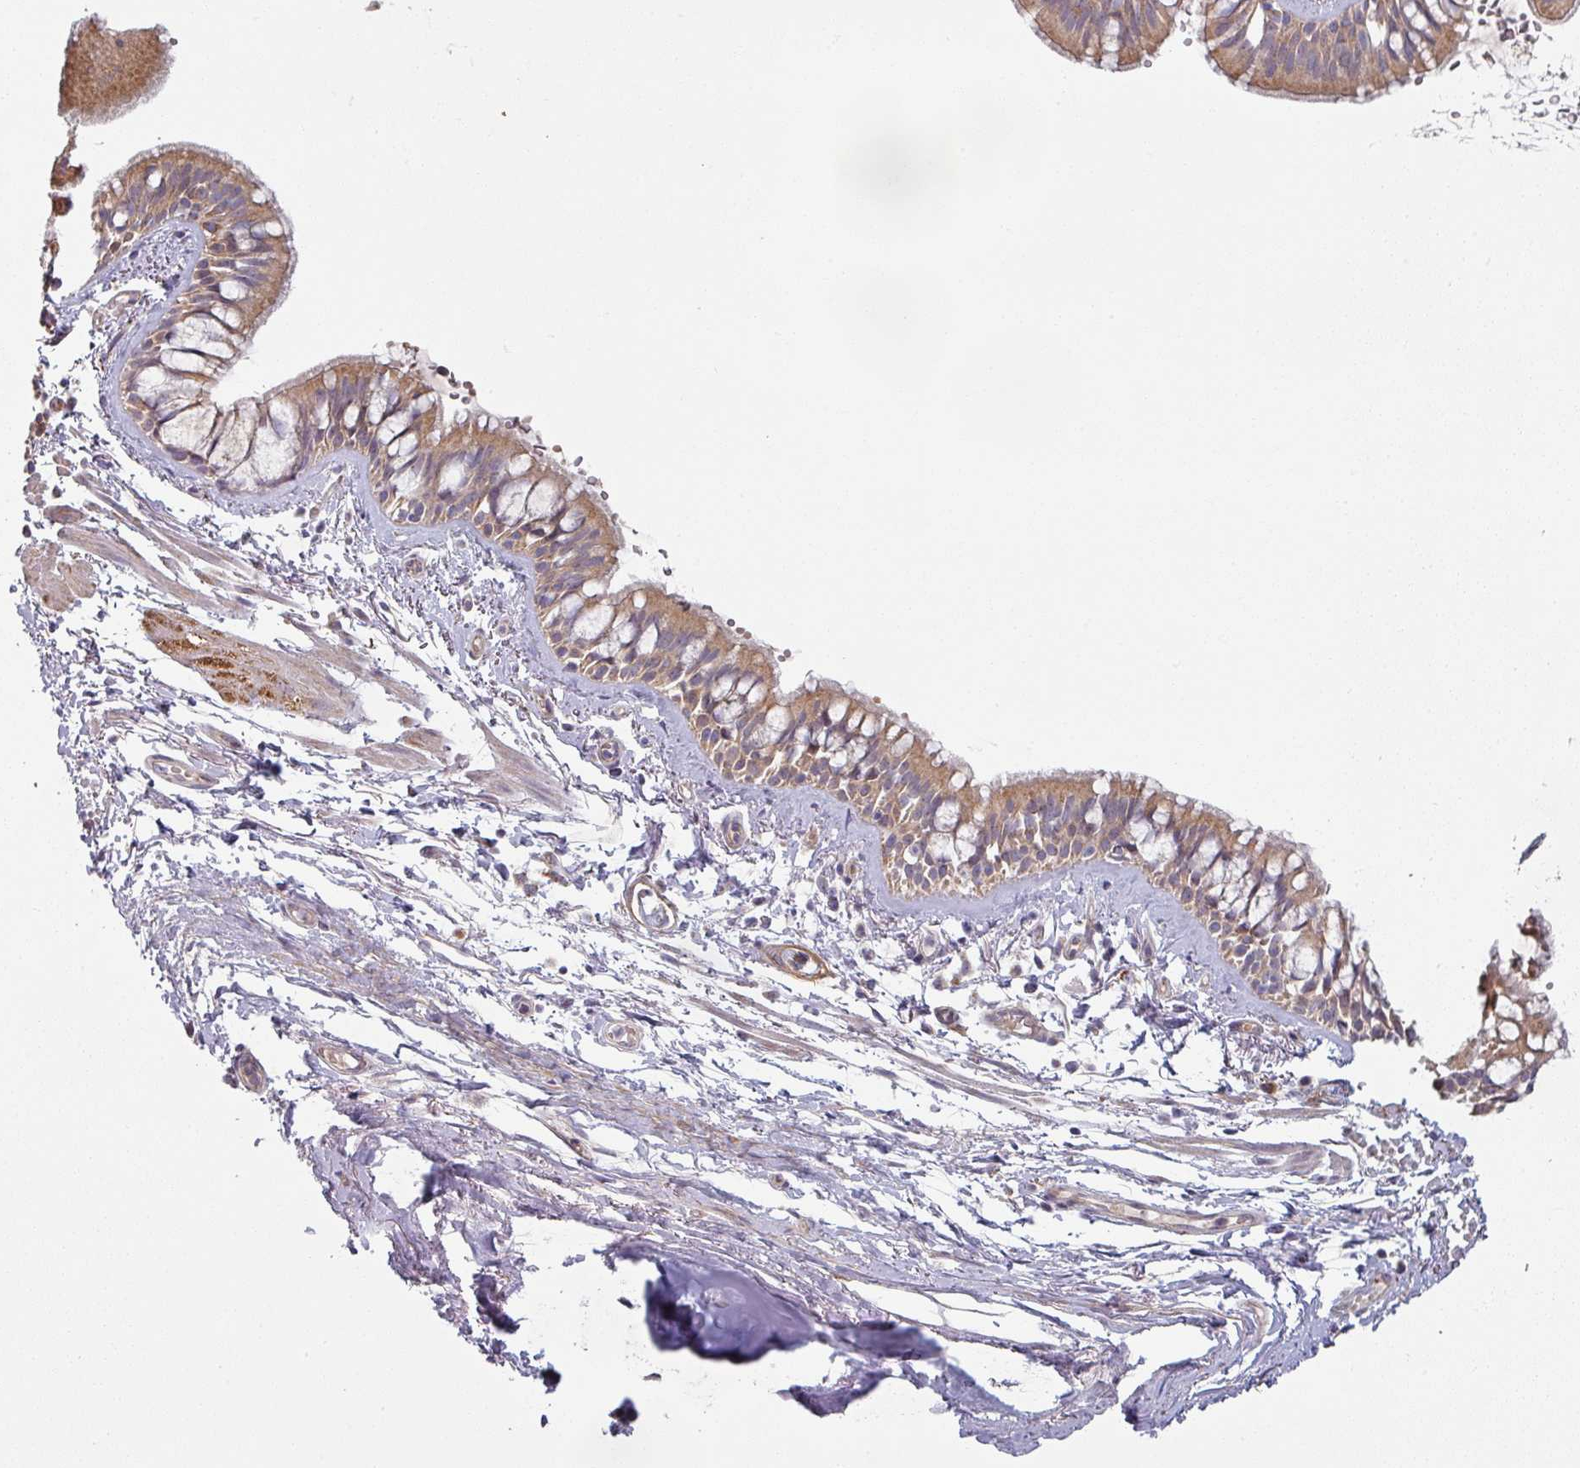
{"staining": {"intensity": "moderate", "quantity": ">75%", "location": "cytoplasmic/membranous"}, "tissue": "bronchus", "cell_type": "Respiratory epithelial cells", "image_type": "normal", "snomed": [{"axis": "morphology", "description": "Normal tissue, NOS"}, {"axis": "topography", "description": "Lymph node"}, {"axis": "topography", "description": "Cartilage tissue"}, {"axis": "topography", "description": "Bronchus"}], "caption": "Bronchus stained for a protein shows moderate cytoplasmic/membranous positivity in respiratory epithelial cells. Immunohistochemistry (ihc) stains the protein of interest in brown and the nuclei are stained blue.", "gene": "PLEKHJ1", "patient": {"sex": "female", "age": 70}}